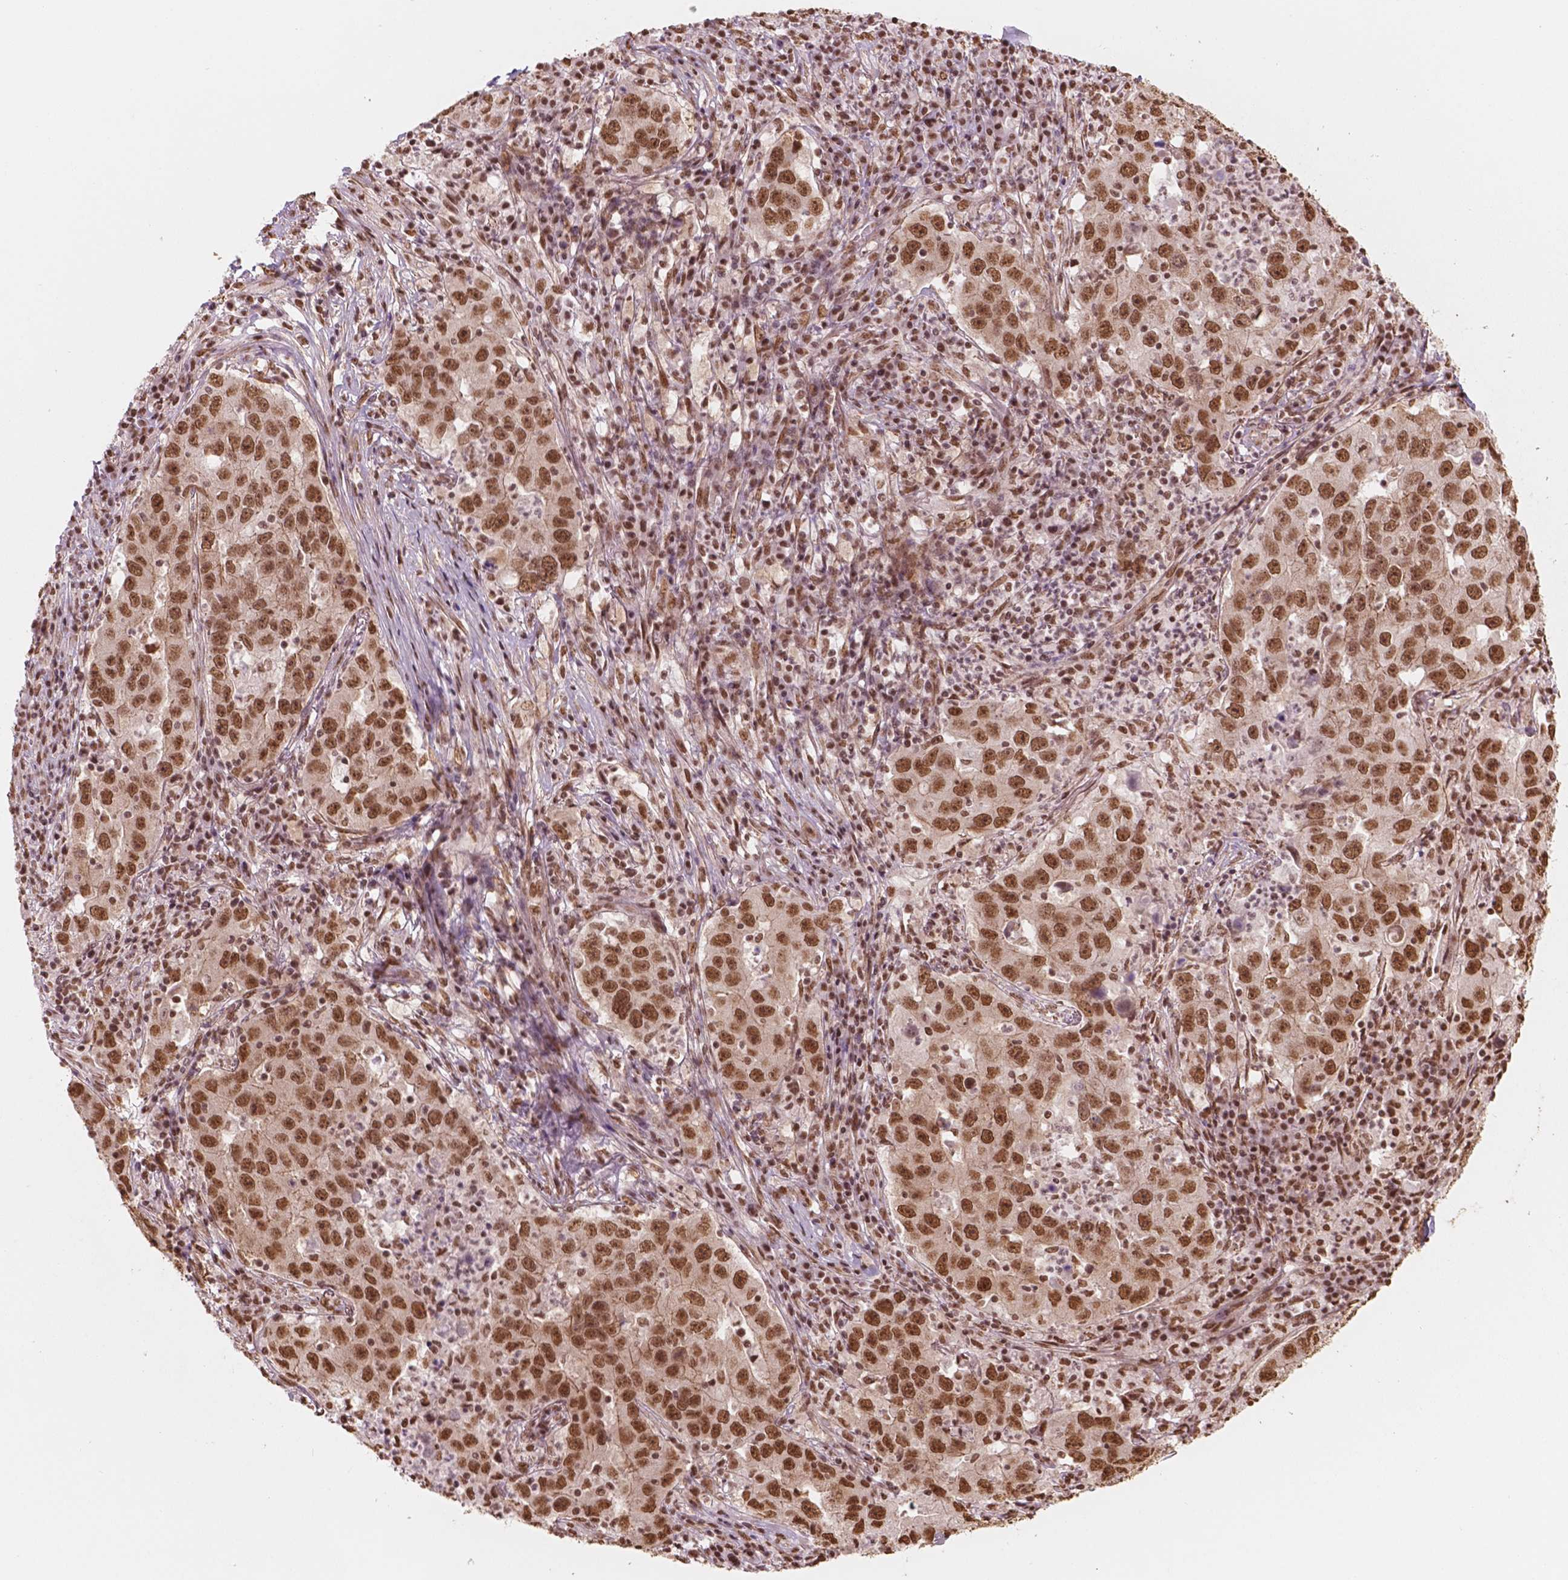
{"staining": {"intensity": "moderate", "quantity": ">75%", "location": "nuclear"}, "tissue": "lung cancer", "cell_type": "Tumor cells", "image_type": "cancer", "snomed": [{"axis": "morphology", "description": "Adenocarcinoma, NOS"}, {"axis": "topography", "description": "Lung"}], "caption": "Immunohistochemical staining of lung cancer shows medium levels of moderate nuclear protein expression in about >75% of tumor cells.", "gene": "GTF3C5", "patient": {"sex": "male", "age": 73}}